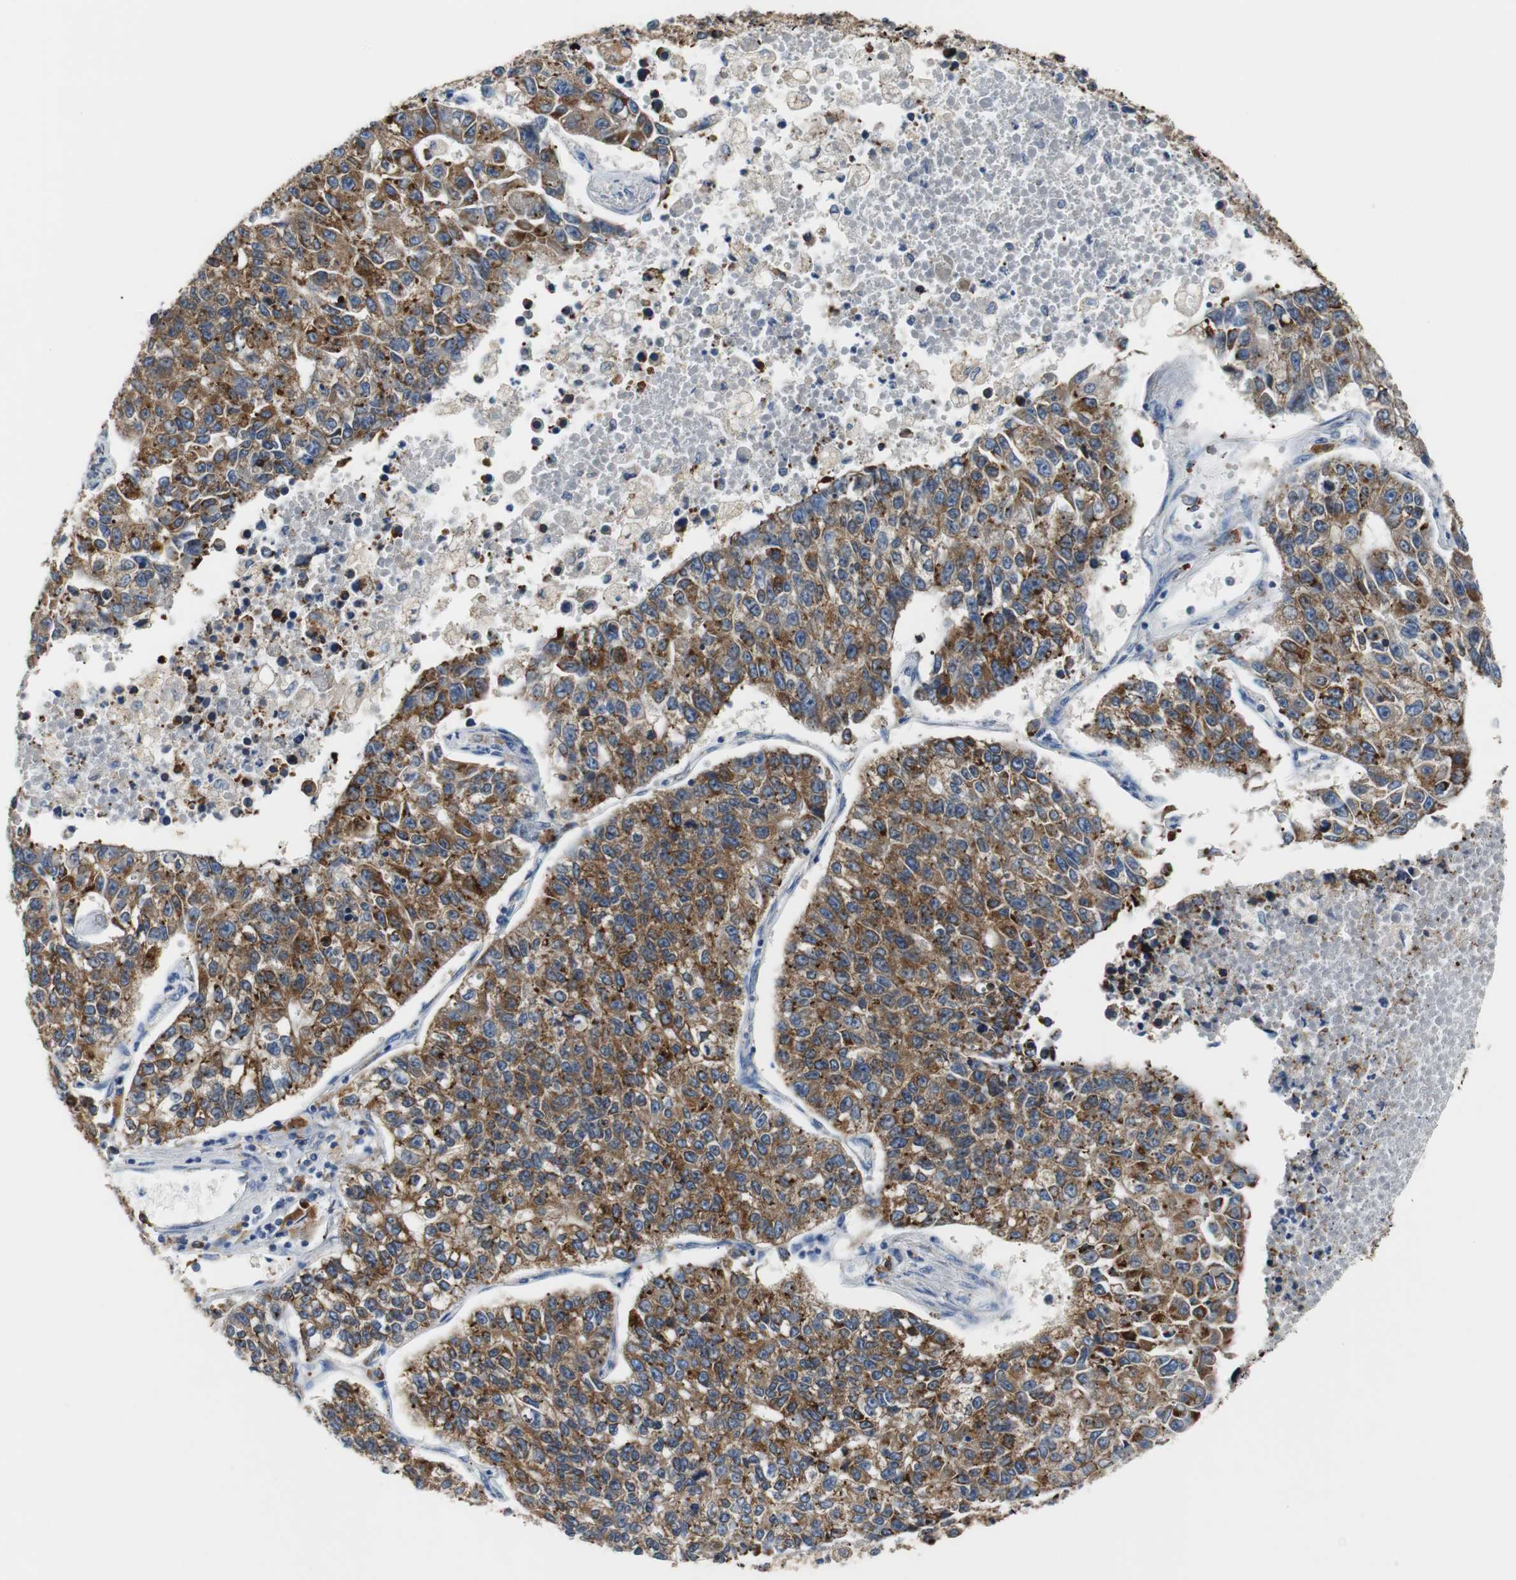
{"staining": {"intensity": "moderate", "quantity": ">75%", "location": "cytoplasmic/membranous"}, "tissue": "lung cancer", "cell_type": "Tumor cells", "image_type": "cancer", "snomed": [{"axis": "morphology", "description": "Adenocarcinoma, NOS"}, {"axis": "topography", "description": "Lung"}], "caption": "High-power microscopy captured an IHC histopathology image of lung cancer (adenocarcinoma), revealing moderate cytoplasmic/membranous expression in approximately >75% of tumor cells.", "gene": "PDIA4", "patient": {"sex": "male", "age": 49}}